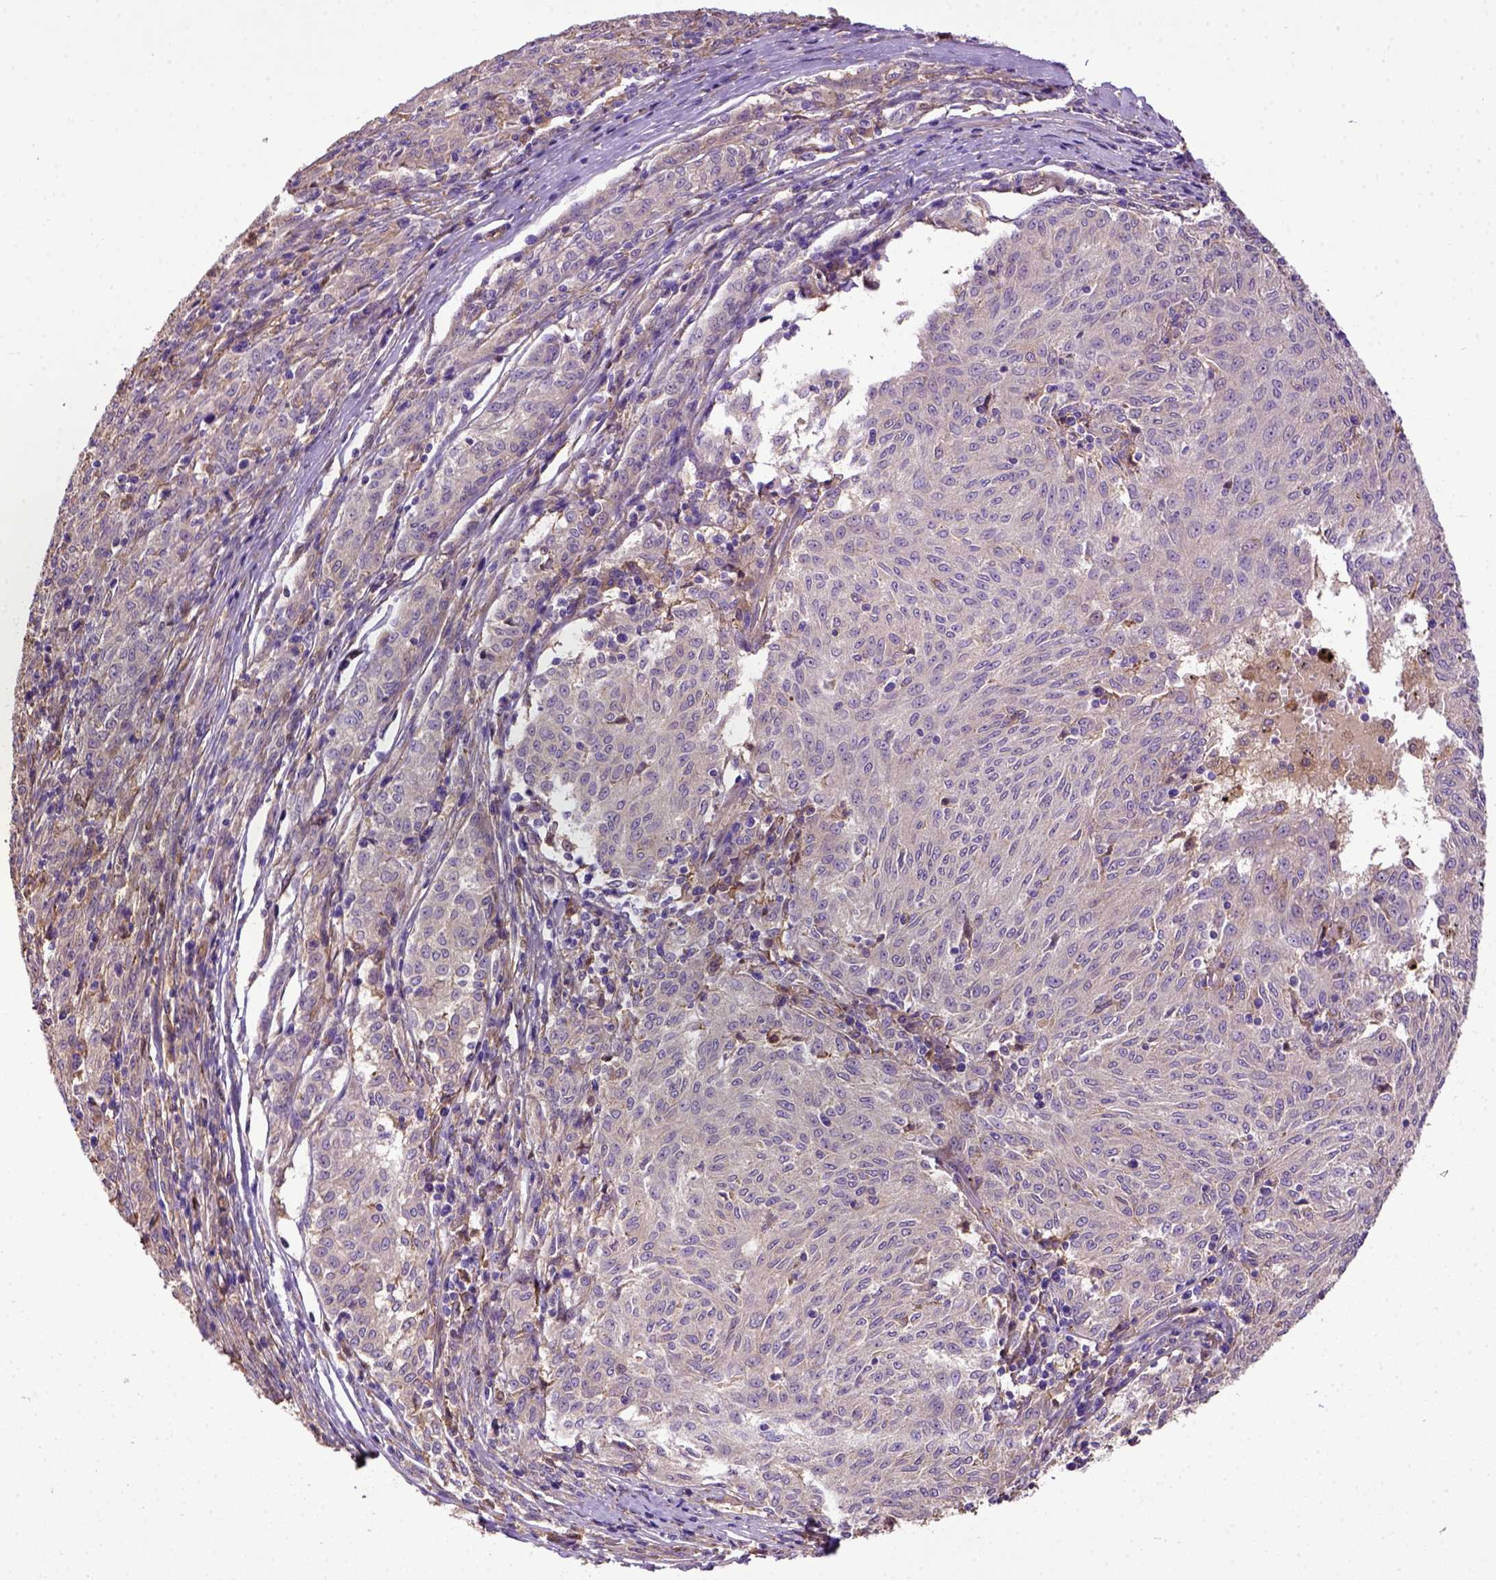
{"staining": {"intensity": "negative", "quantity": "none", "location": "none"}, "tissue": "melanoma", "cell_type": "Tumor cells", "image_type": "cancer", "snomed": [{"axis": "morphology", "description": "Malignant melanoma, NOS"}, {"axis": "topography", "description": "Skin"}], "caption": "DAB (3,3'-diaminobenzidine) immunohistochemical staining of human melanoma exhibits no significant staining in tumor cells.", "gene": "DEPDC1B", "patient": {"sex": "female", "age": 72}}